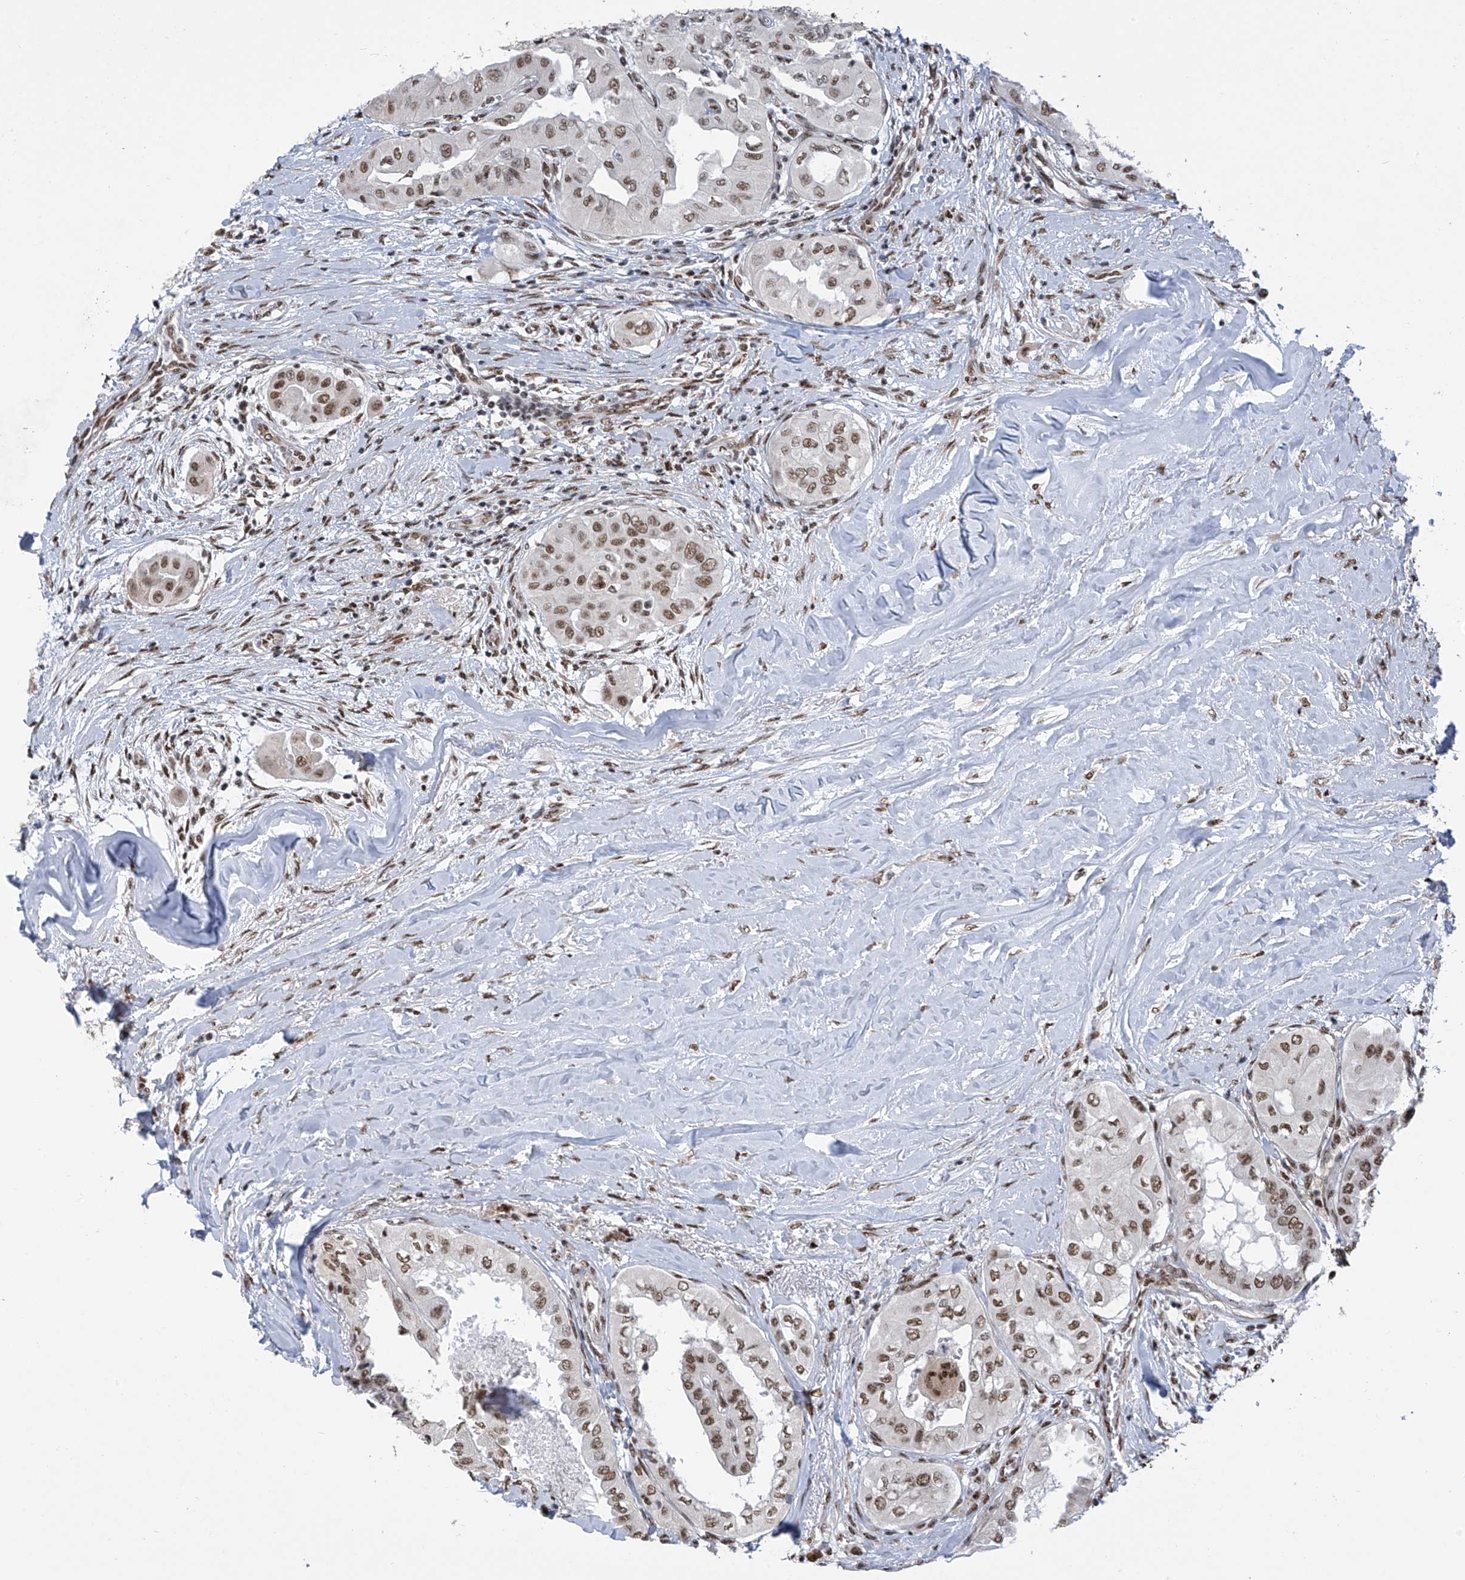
{"staining": {"intensity": "moderate", "quantity": ">75%", "location": "nuclear"}, "tissue": "thyroid cancer", "cell_type": "Tumor cells", "image_type": "cancer", "snomed": [{"axis": "morphology", "description": "Papillary adenocarcinoma, NOS"}, {"axis": "topography", "description": "Thyroid gland"}], "caption": "Thyroid papillary adenocarcinoma stained with IHC shows moderate nuclear positivity in approximately >75% of tumor cells.", "gene": "APLF", "patient": {"sex": "female", "age": 59}}